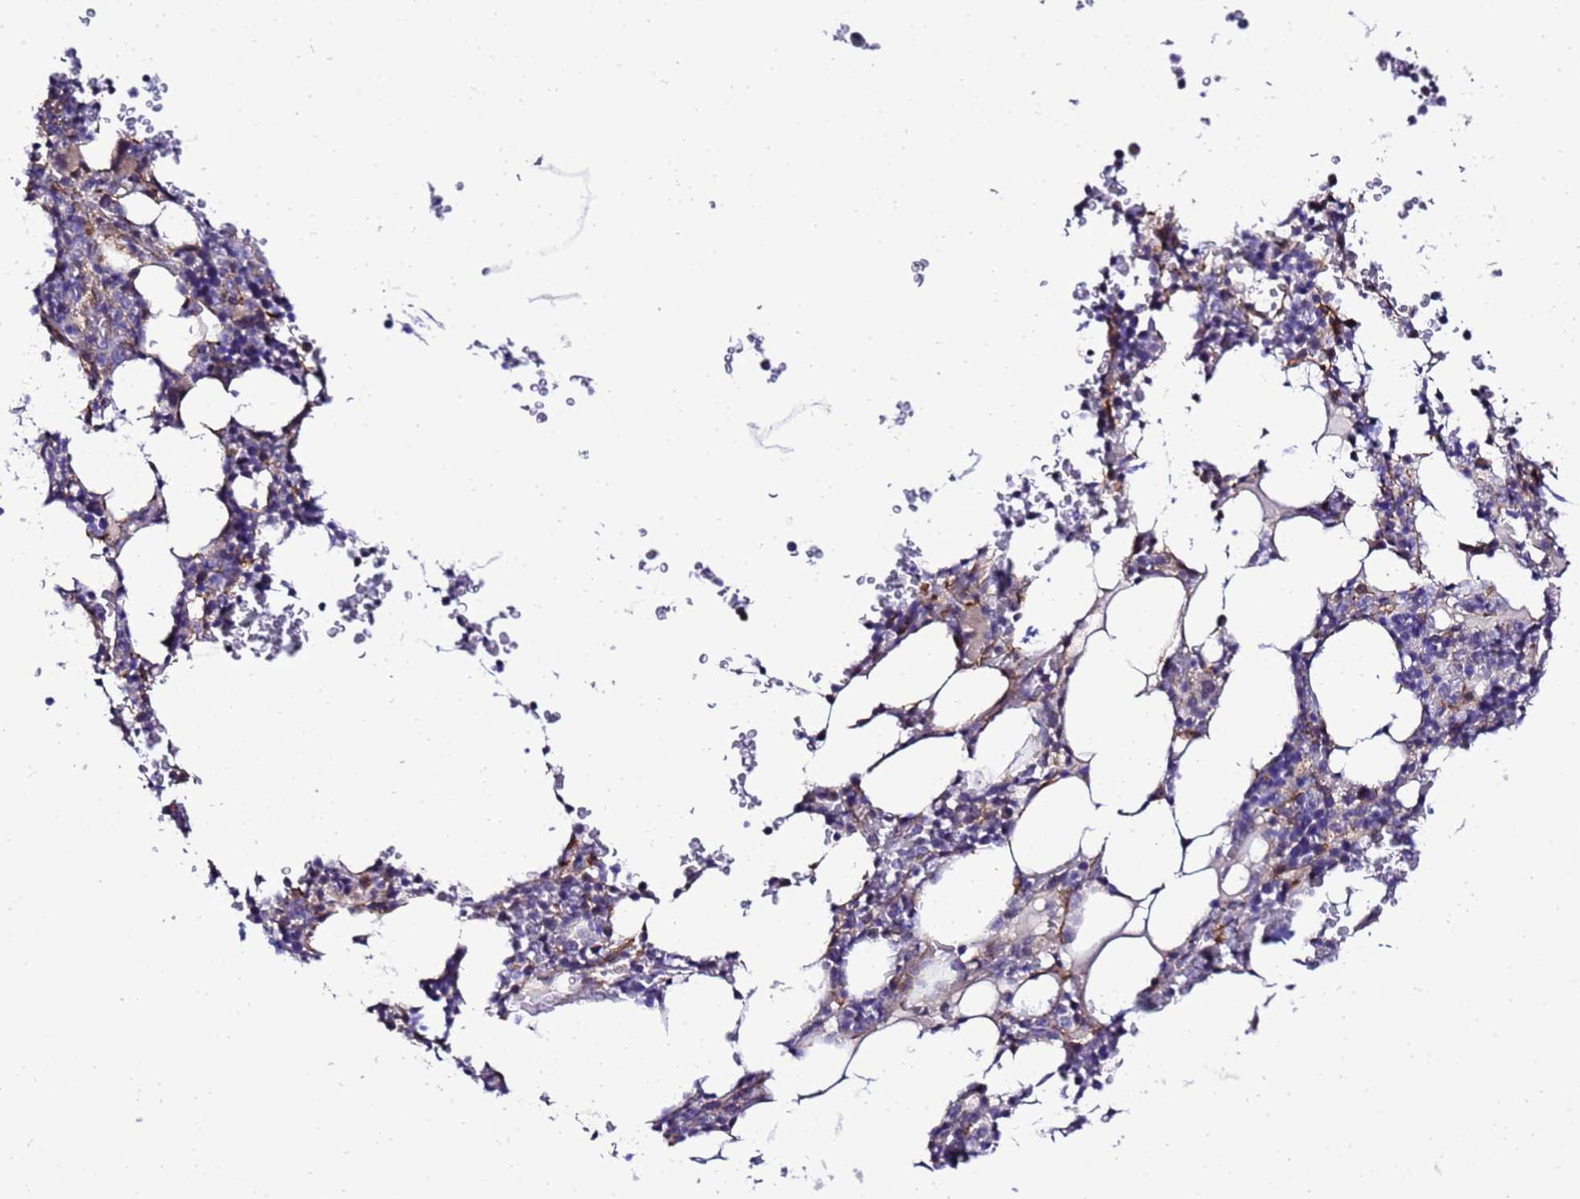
{"staining": {"intensity": "negative", "quantity": "none", "location": "none"}, "tissue": "bone marrow", "cell_type": "Hematopoietic cells", "image_type": "normal", "snomed": [{"axis": "morphology", "description": "Normal tissue, NOS"}, {"axis": "topography", "description": "Bone marrow"}], "caption": "There is no significant staining in hematopoietic cells of bone marrow. Nuclei are stained in blue.", "gene": "GZF1", "patient": {"sex": "male", "age": 58}}